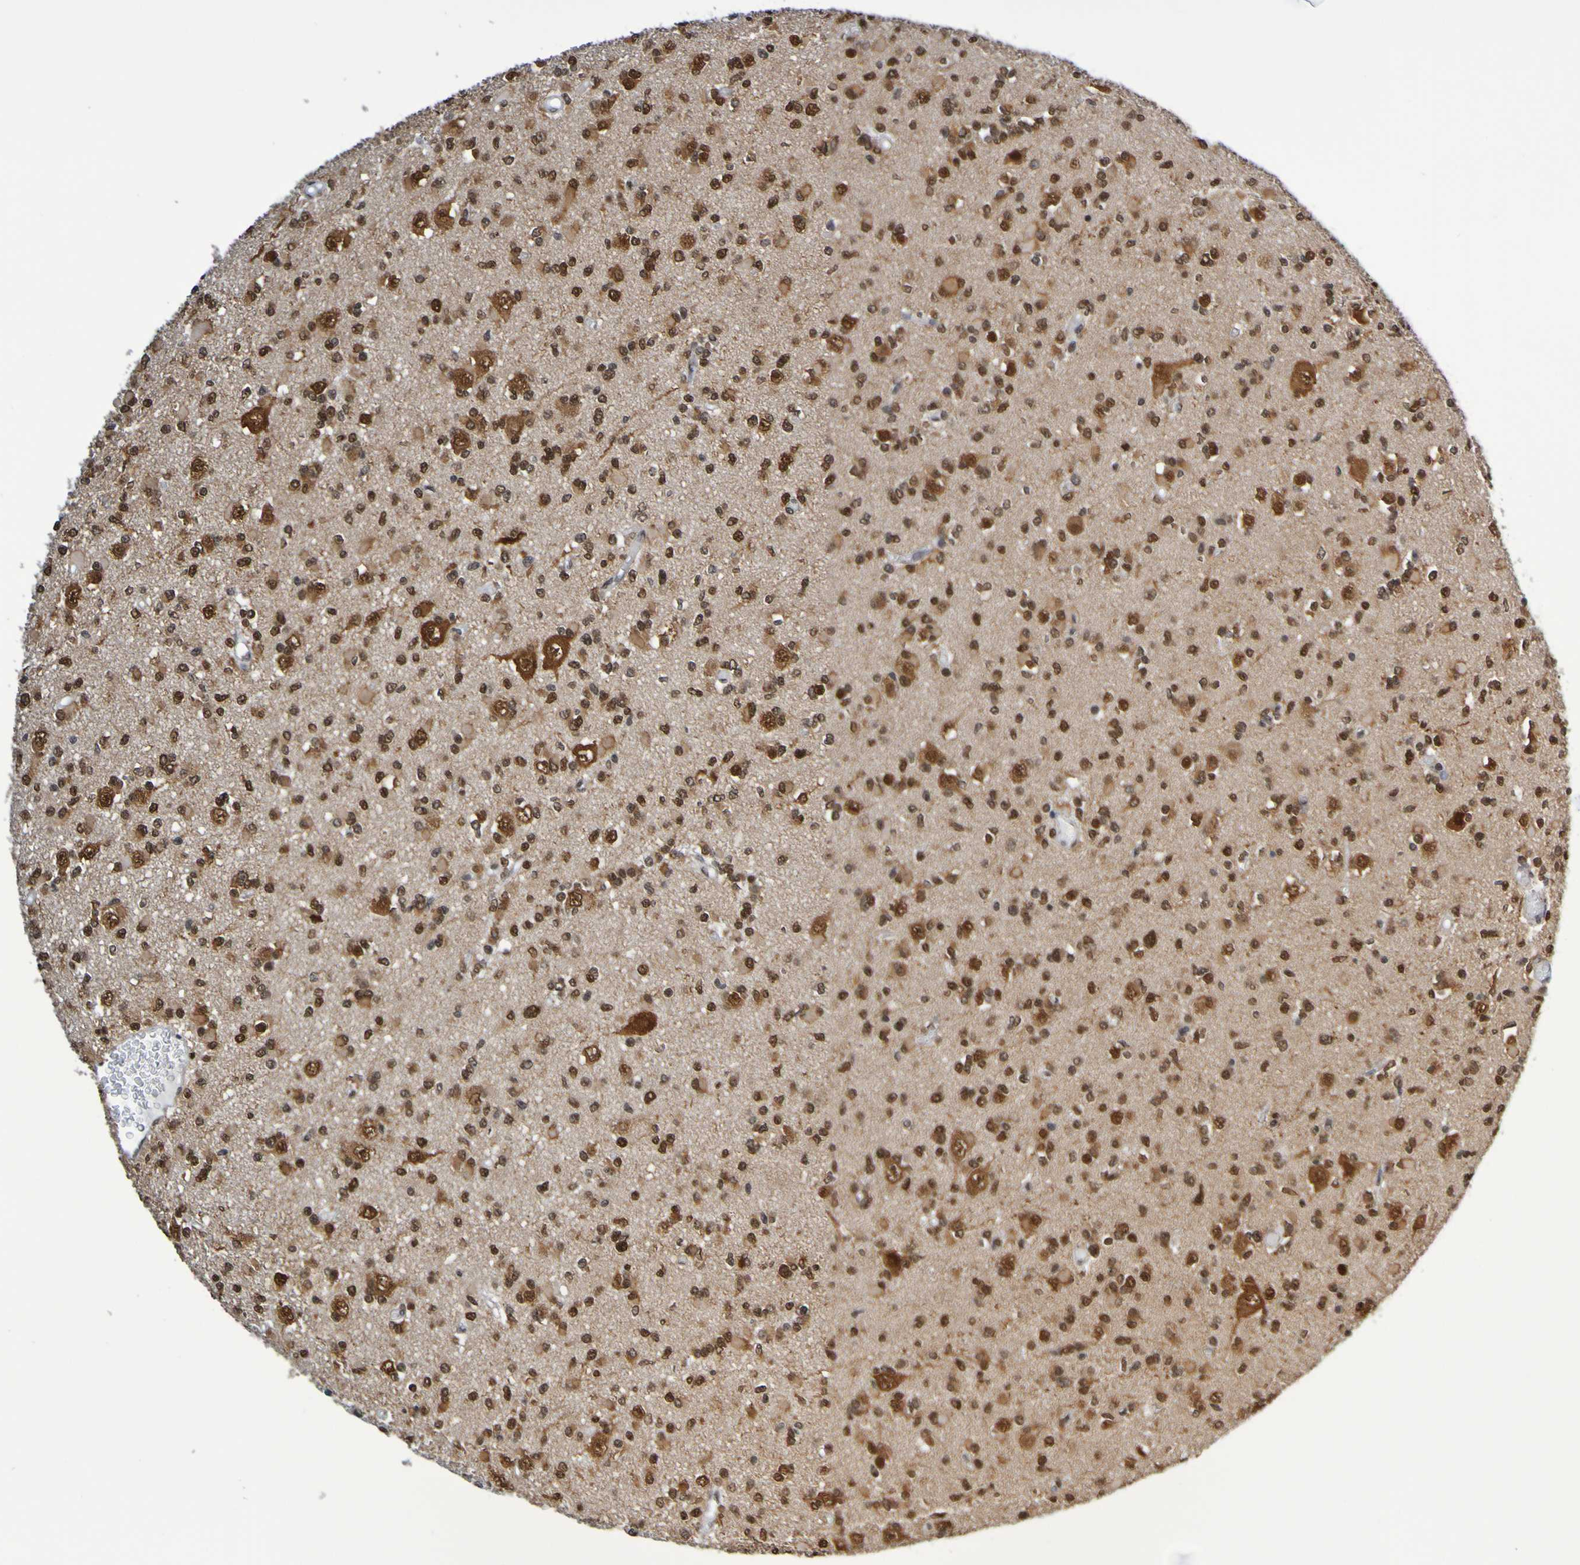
{"staining": {"intensity": "strong", "quantity": ">75%", "location": "nuclear"}, "tissue": "glioma", "cell_type": "Tumor cells", "image_type": "cancer", "snomed": [{"axis": "morphology", "description": "Glioma, malignant, Low grade"}, {"axis": "topography", "description": "Brain"}], "caption": "Immunohistochemistry (IHC) of human glioma exhibits high levels of strong nuclear positivity in about >75% of tumor cells.", "gene": "HDAC2", "patient": {"sex": "female", "age": 22}}